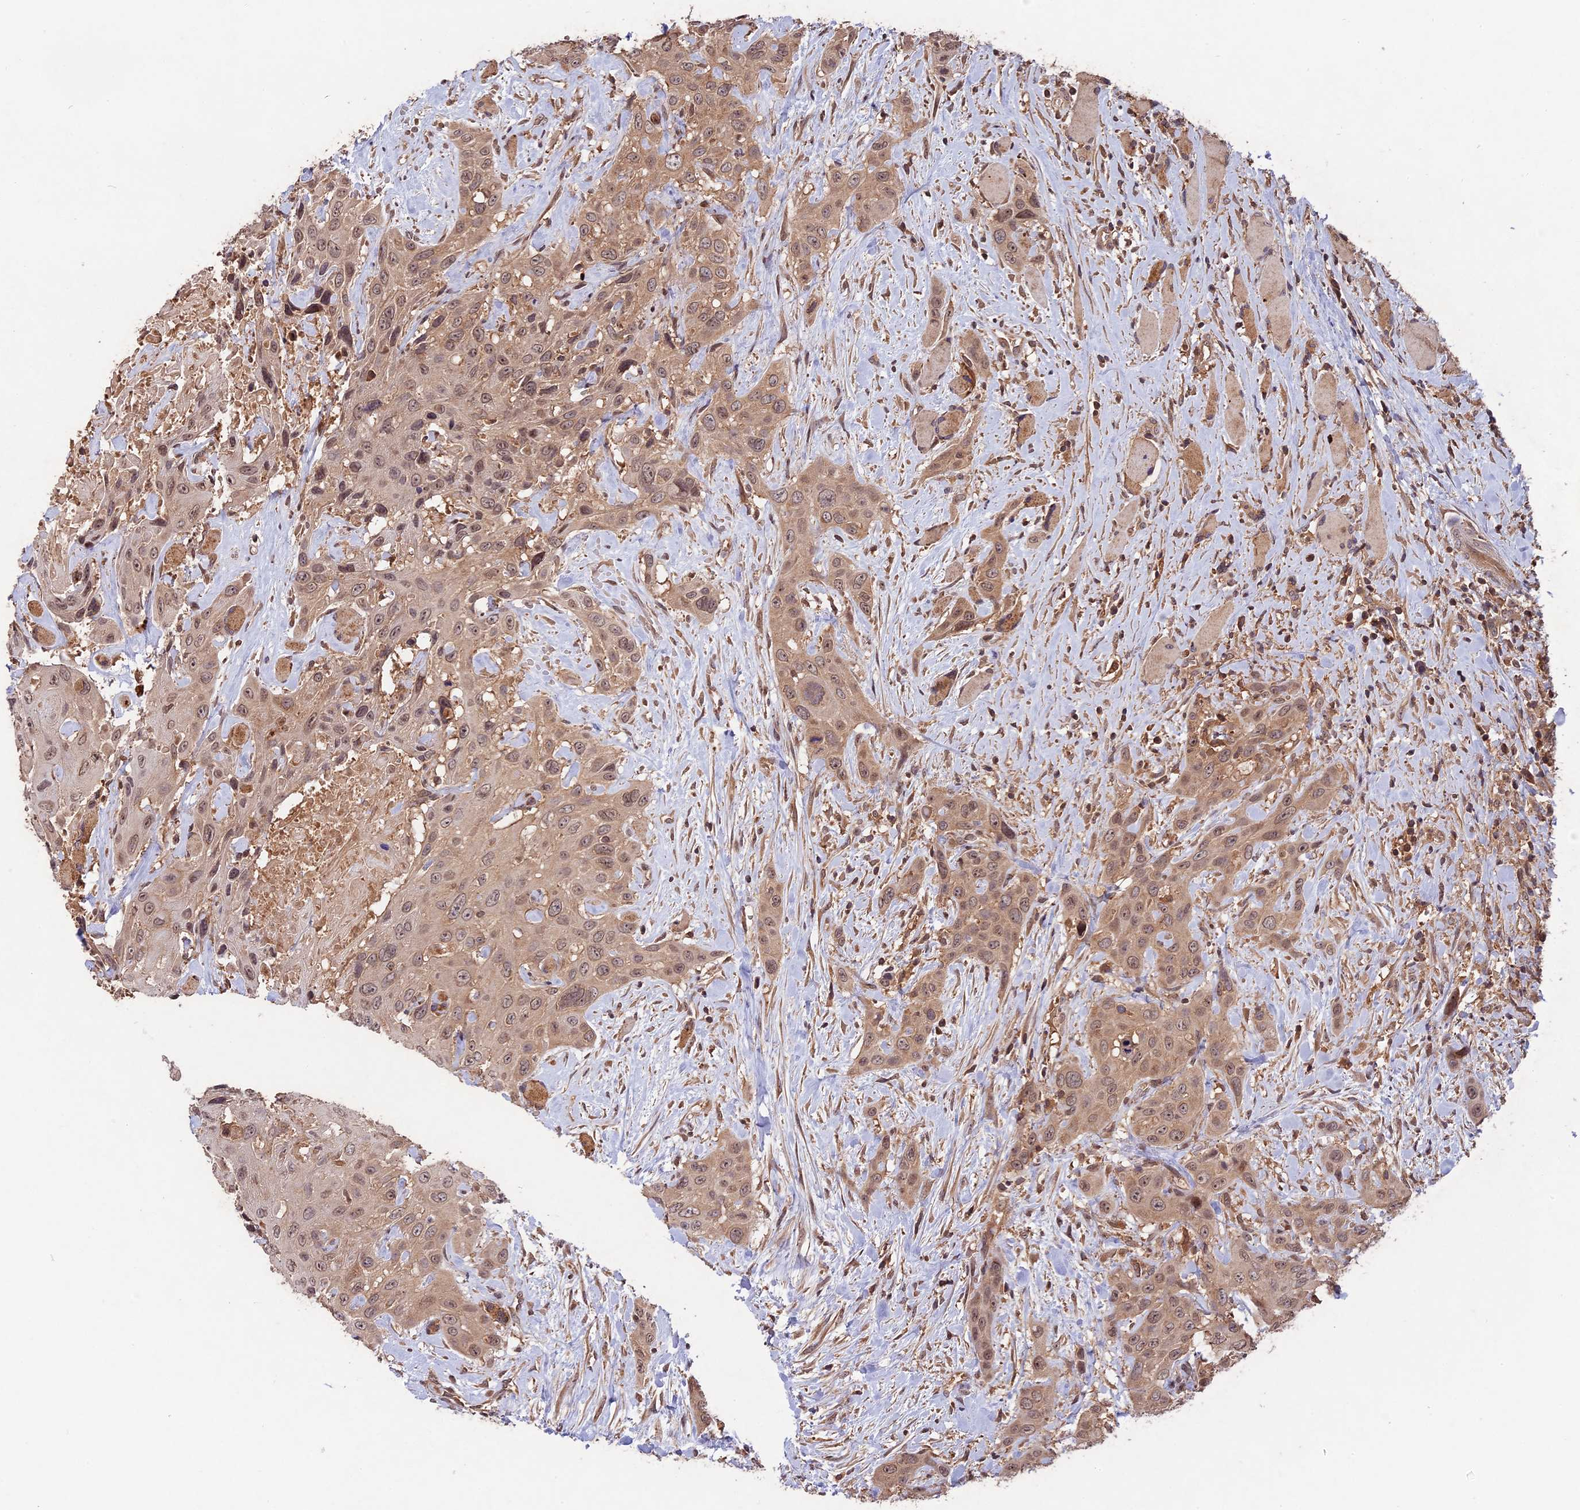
{"staining": {"intensity": "weak", "quantity": ">75%", "location": "cytoplasmic/membranous,nuclear"}, "tissue": "head and neck cancer", "cell_type": "Tumor cells", "image_type": "cancer", "snomed": [{"axis": "morphology", "description": "Squamous cell carcinoma, NOS"}, {"axis": "topography", "description": "Head-Neck"}], "caption": "Immunohistochemical staining of human head and neck squamous cell carcinoma shows low levels of weak cytoplasmic/membranous and nuclear protein expression in about >75% of tumor cells.", "gene": "CHAC1", "patient": {"sex": "male", "age": 81}}